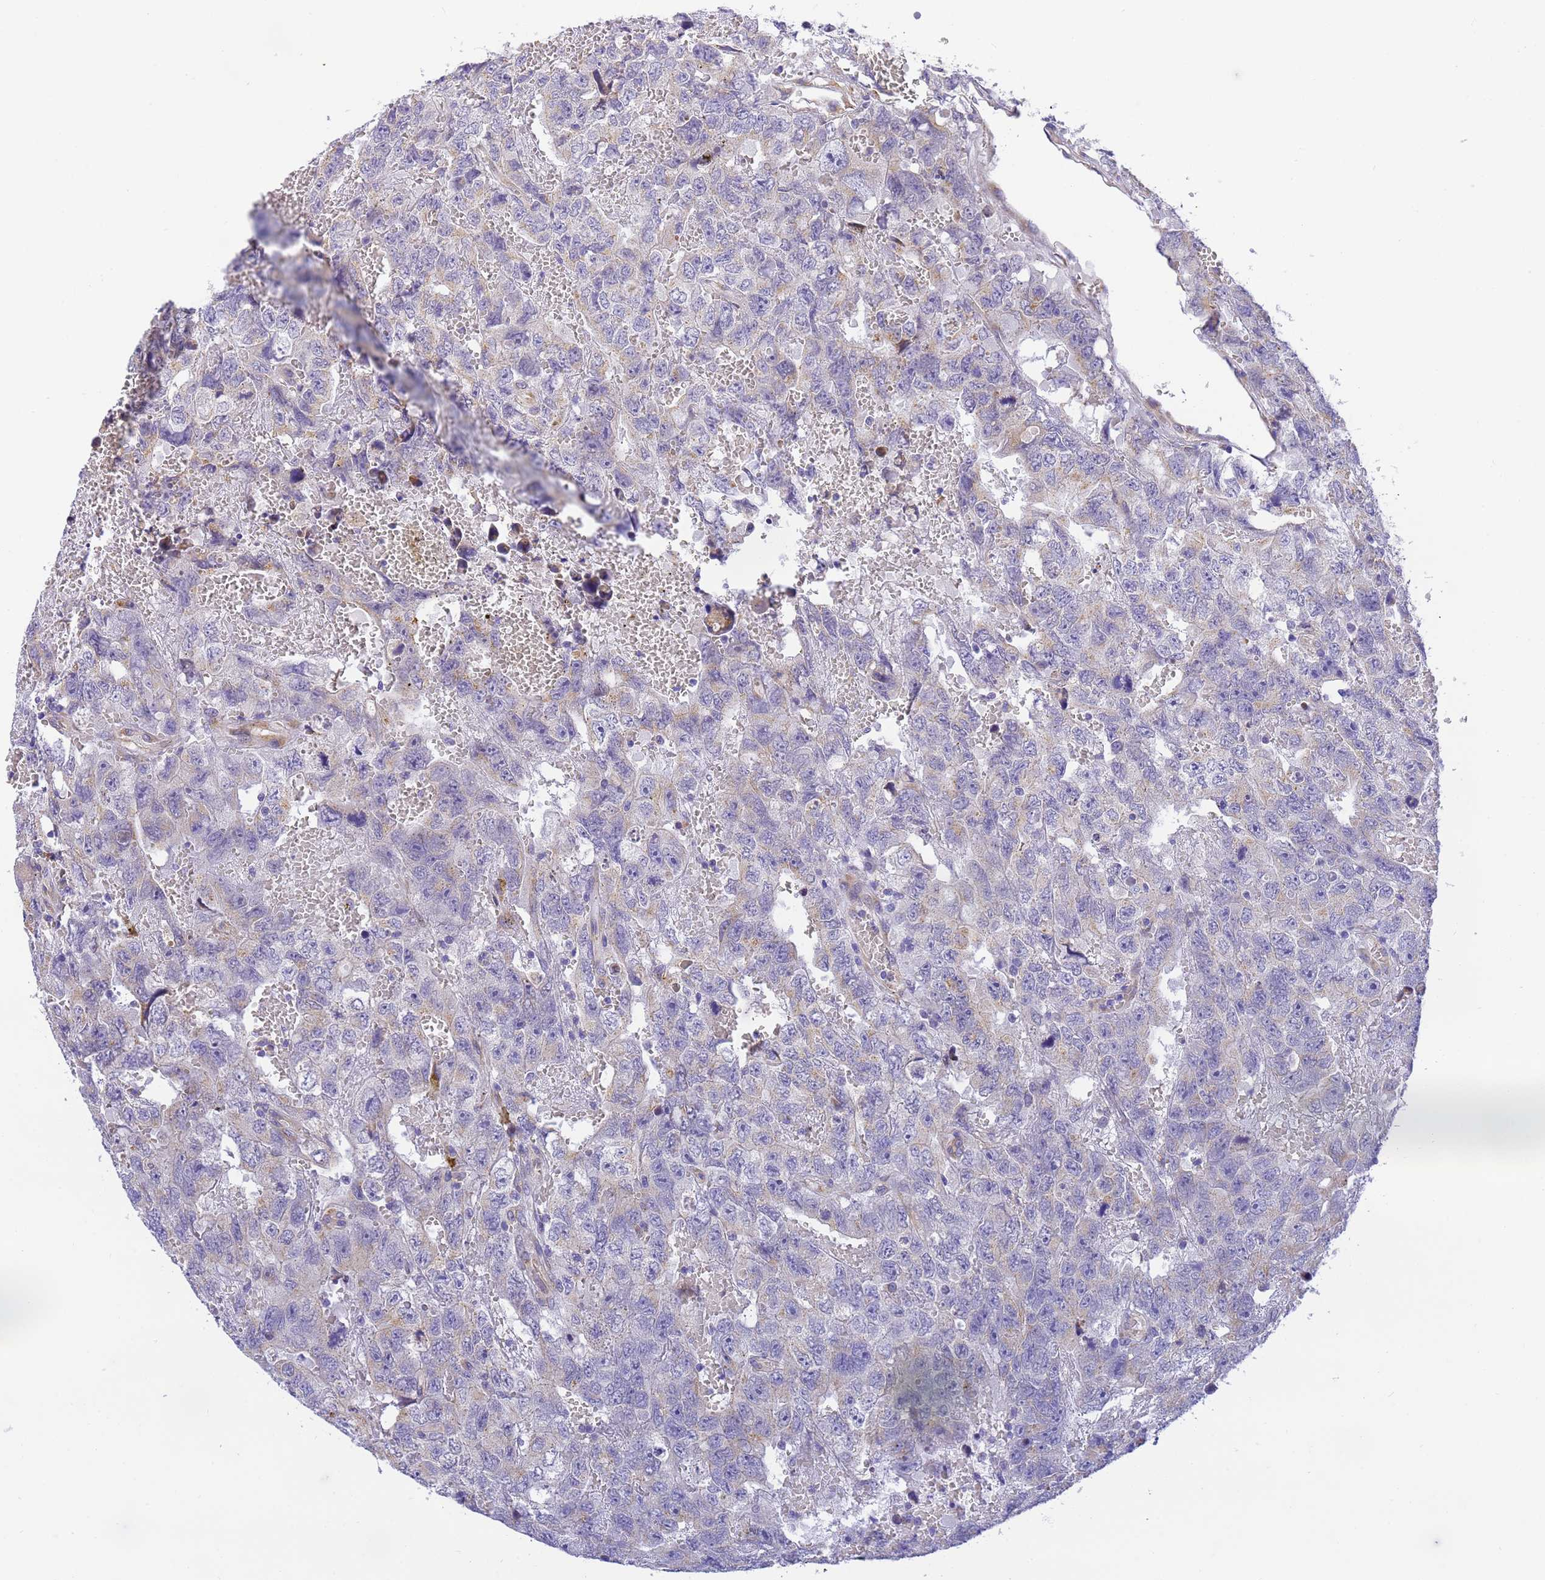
{"staining": {"intensity": "weak", "quantity": "<25%", "location": "cytoplasmic/membranous"}, "tissue": "testis cancer", "cell_type": "Tumor cells", "image_type": "cancer", "snomed": [{"axis": "morphology", "description": "Carcinoma, Embryonal, NOS"}, {"axis": "topography", "description": "Testis"}], "caption": "Photomicrograph shows no protein expression in tumor cells of embryonal carcinoma (testis) tissue.", "gene": "RHBDD3", "patient": {"sex": "male", "age": 45}}